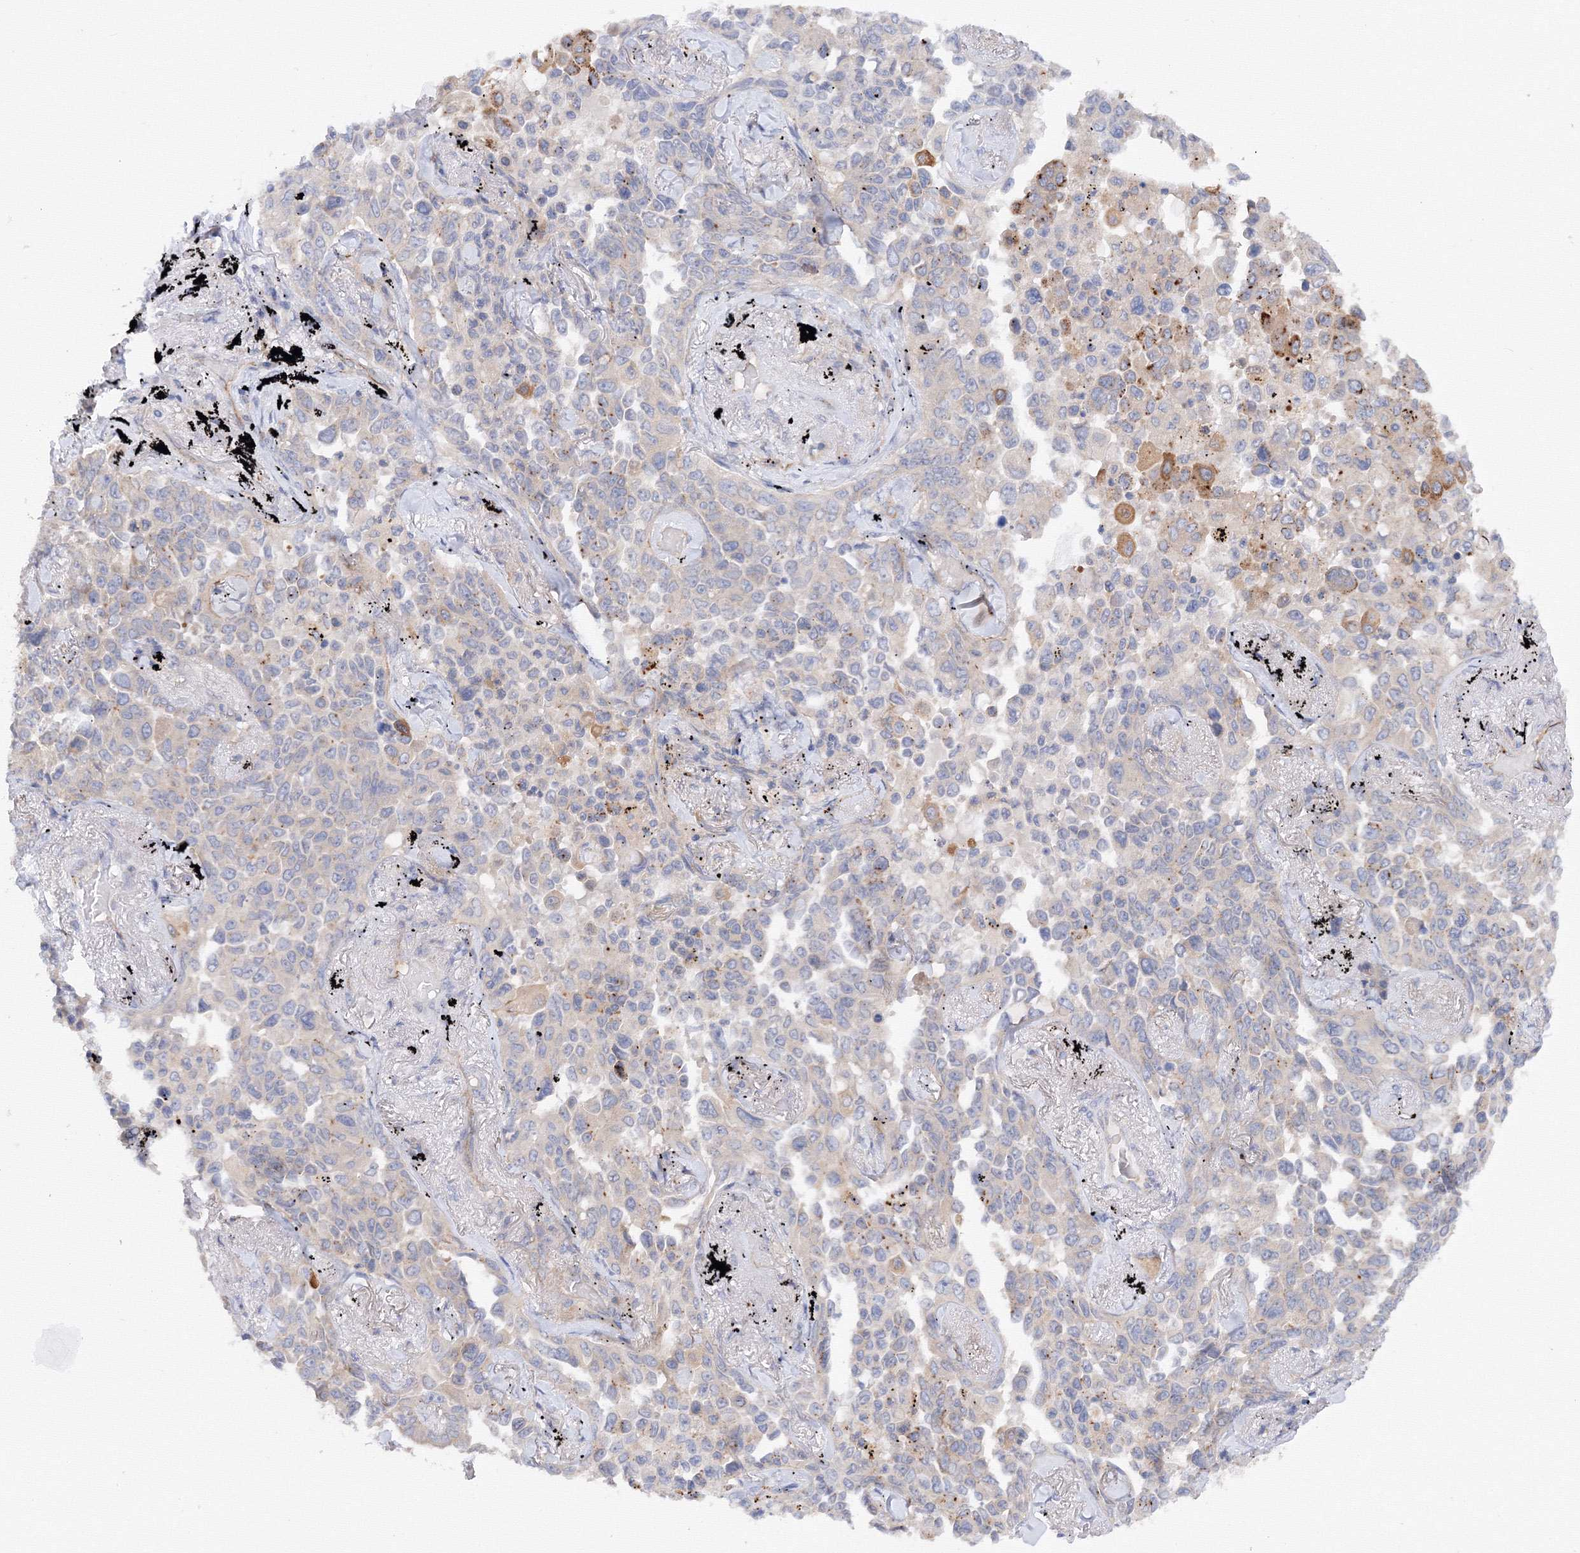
{"staining": {"intensity": "moderate", "quantity": "<25%", "location": "cytoplasmic/membranous"}, "tissue": "lung cancer", "cell_type": "Tumor cells", "image_type": "cancer", "snomed": [{"axis": "morphology", "description": "Adenocarcinoma, NOS"}, {"axis": "topography", "description": "Lung"}], "caption": "Brown immunohistochemical staining in lung cancer shows moderate cytoplasmic/membranous positivity in approximately <25% of tumor cells. The staining was performed using DAB (3,3'-diaminobenzidine), with brown indicating positive protein expression. Nuclei are stained blue with hematoxylin.", "gene": "DIS3L2", "patient": {"sex": "female", "age": 67}}